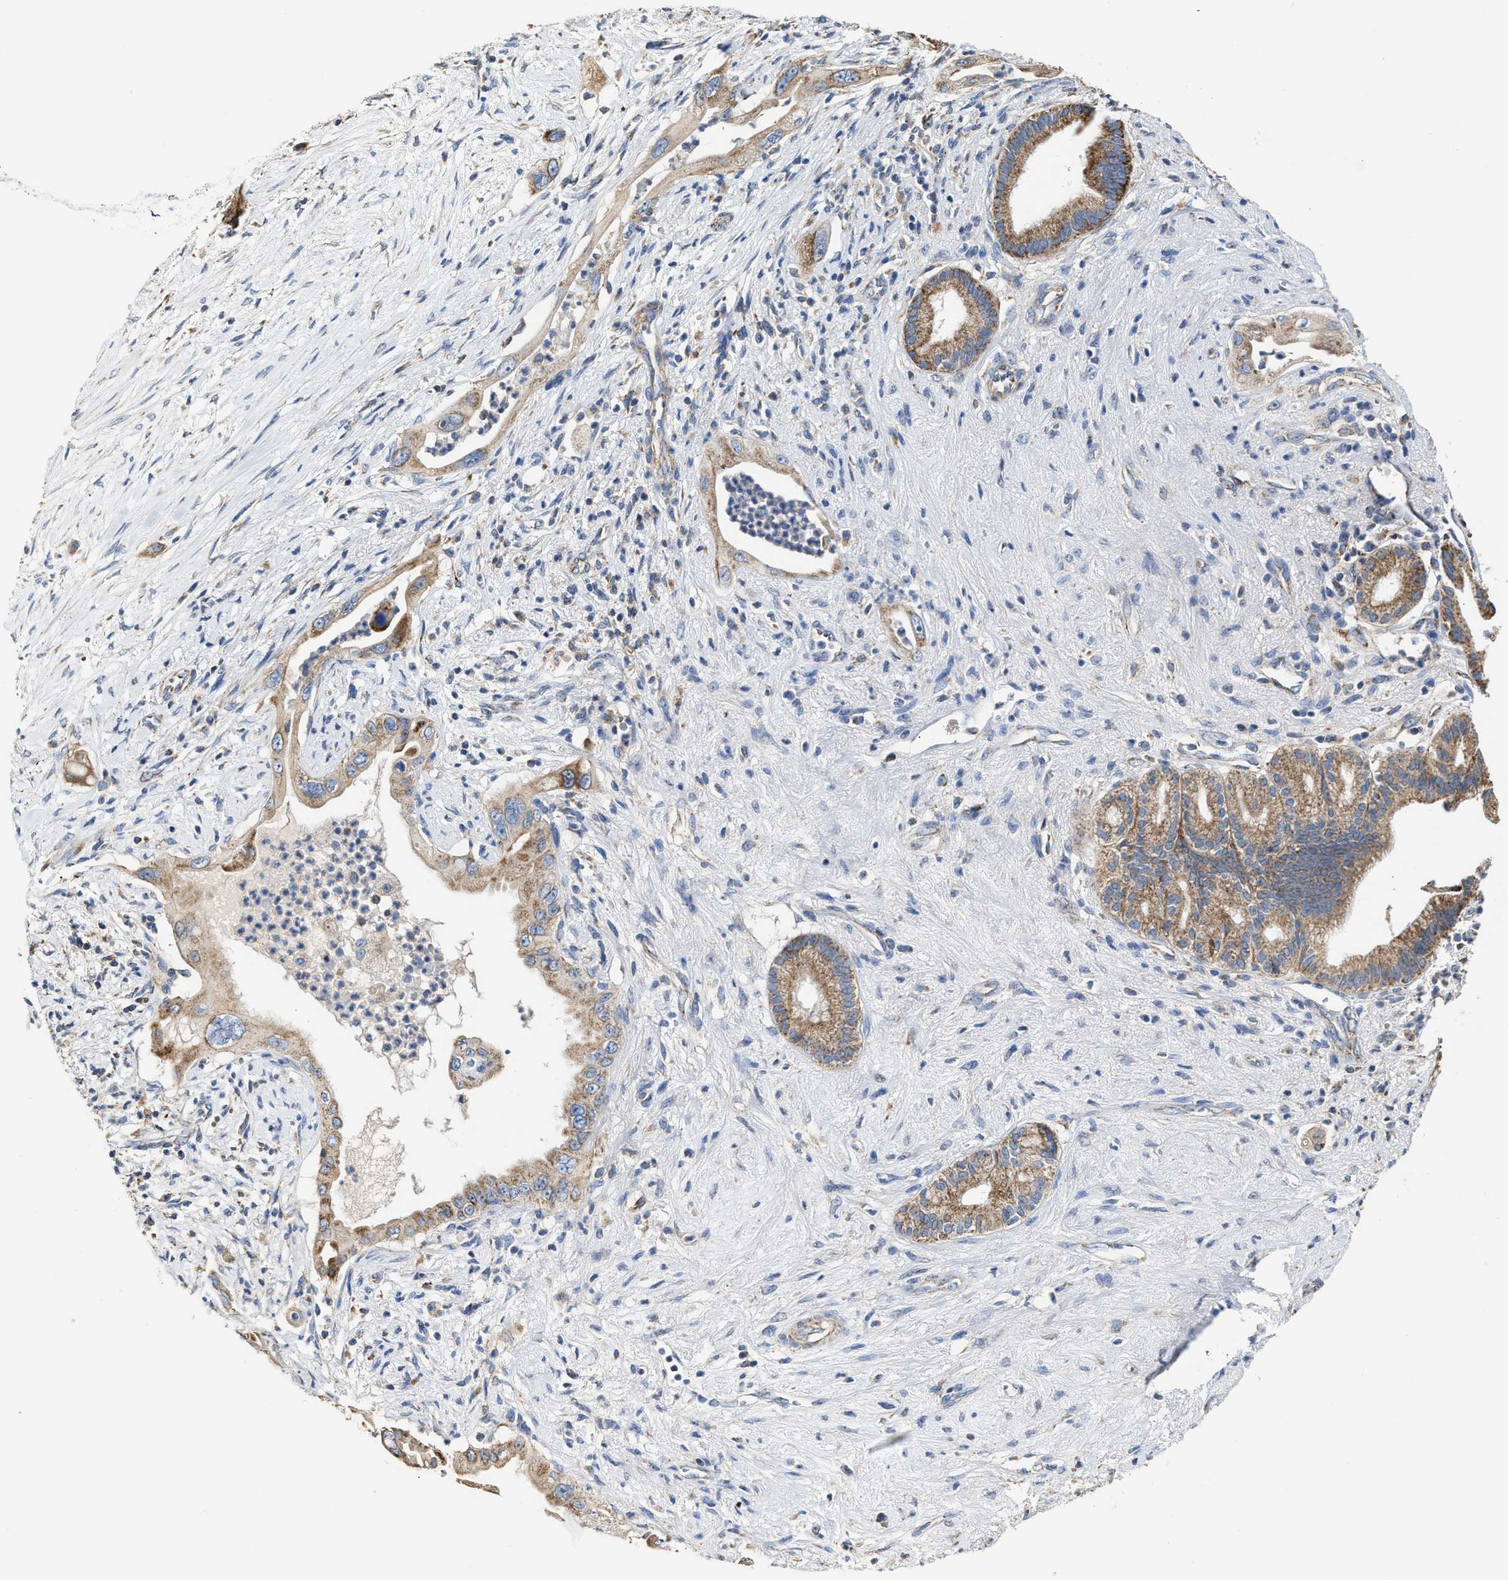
{"staining": {"intensity": "moderate", "quantity": ">75%", "location": "cytoplasmic/membranous"}, "tissue": "pancreatic cancer", "cell_type": "Tumor cells", "image_type": "cancer", "snomed": [{"axis": "morphology", "description": "Adenocarcinoma, NOS"}, {"axis": "topography", "description": "Pancreas"}], "caption": "IHC staining of pancreatic cancer (adenocarcinoma), which exhibits medium levels of moderate cytoplasmic/membranous positivity in approximately >75% of tumor cells indicating moderate cytoplasmic/membranous protein staining. The staining was performed using DAB (brown) for protein detection and nuclei were counterstained in hematoxylin (blue).", "gene": "MECR", "patient": {"sex": "male", "age": 59}}